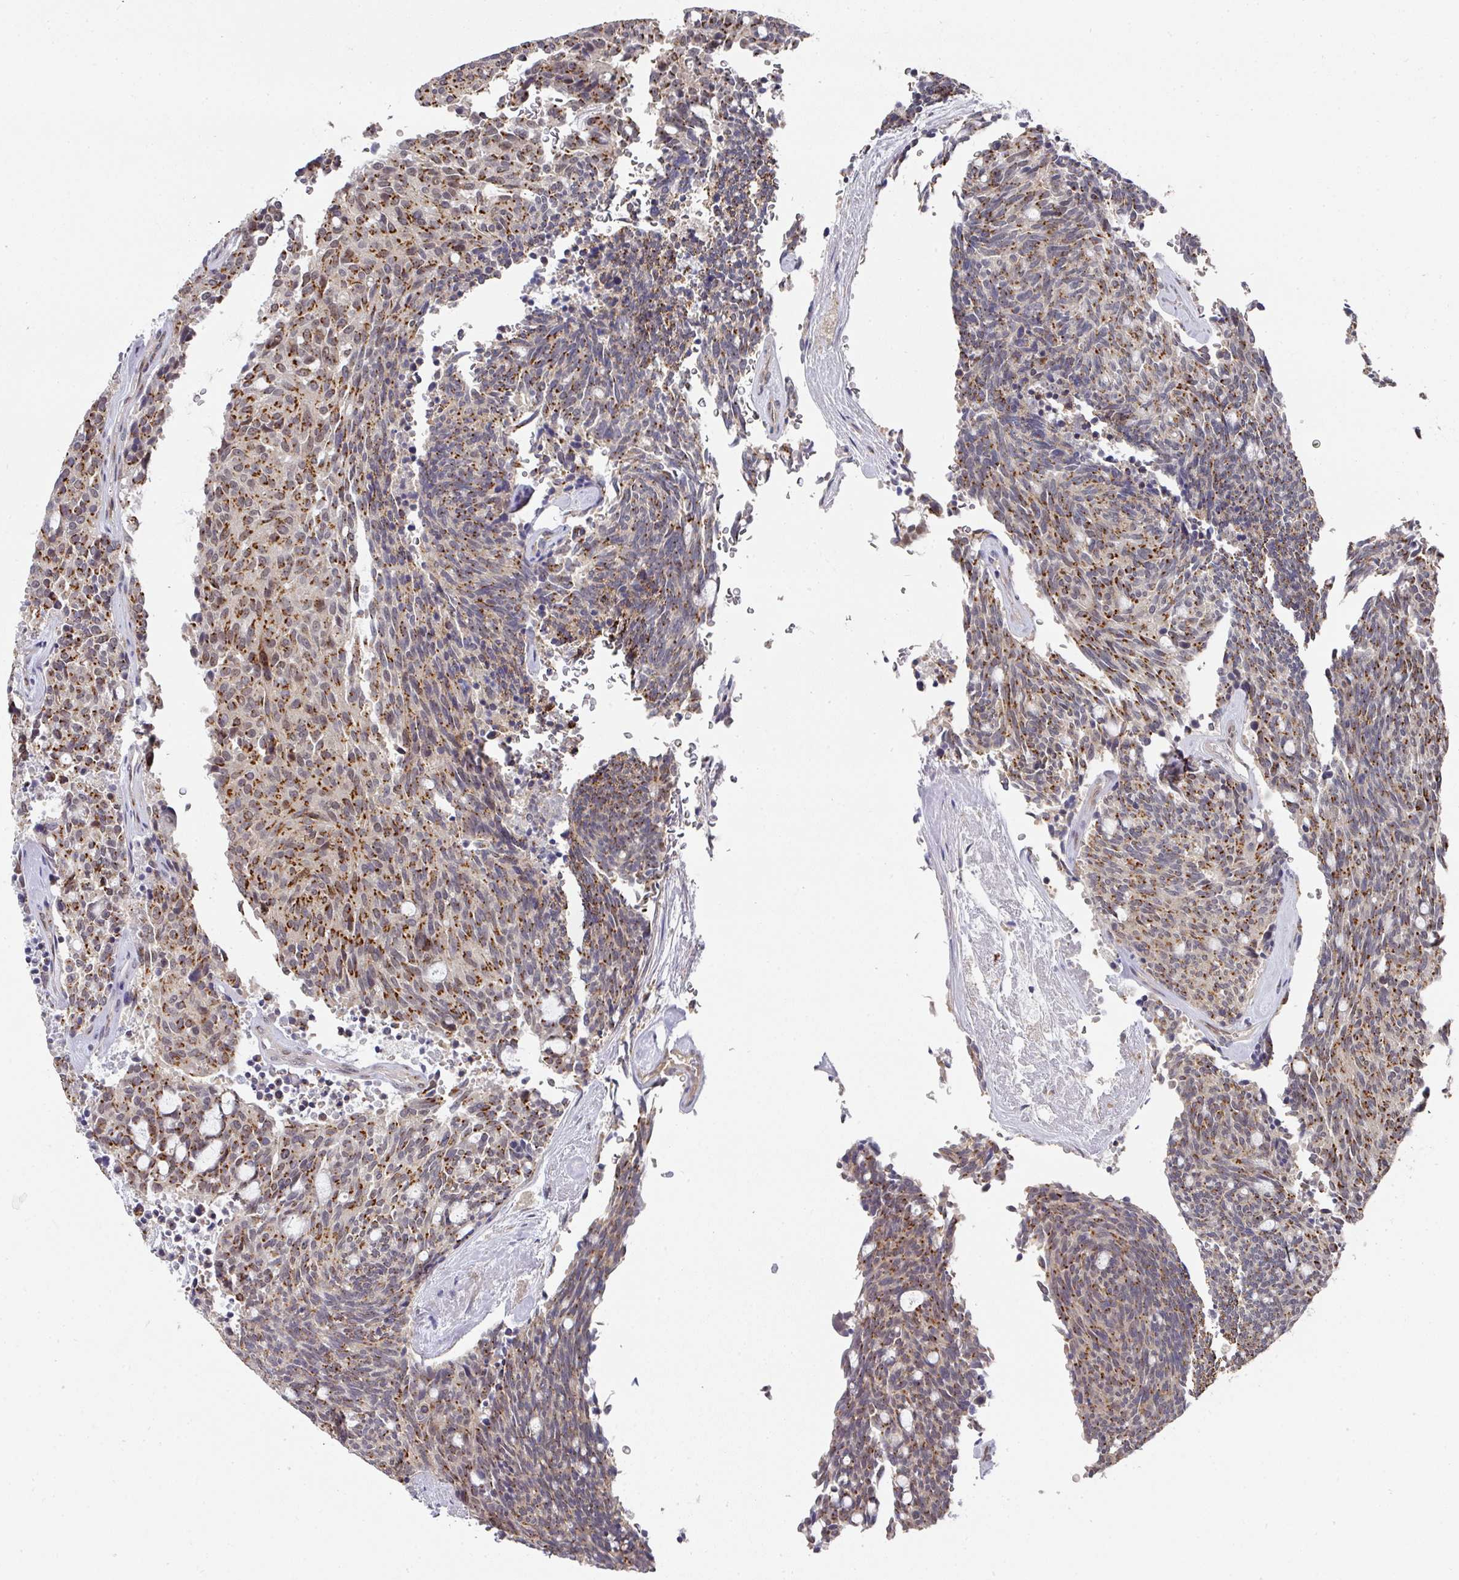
{"staining": {"intensity": "moderate", "quantity": ">75%", "location": "cytoplasmic/membranous"}, "tissue": "carcinoid", "cell_type": "Tumor cells", "image_type": "cancer", "snomed": [{"axis": "morphology", "description": "Carcinoid, malignant, NOS"}, {"axis": "topography", "description": "Pancreas"}], "caption": "Tumor cells show medium levels of moderate cytoplasmic/membranous staining in about >75% of cells in human carcinoid. Nuclei are stained in blue.", "gene": "C18orf25", "patient": {"sex": "female", "age": 54}}